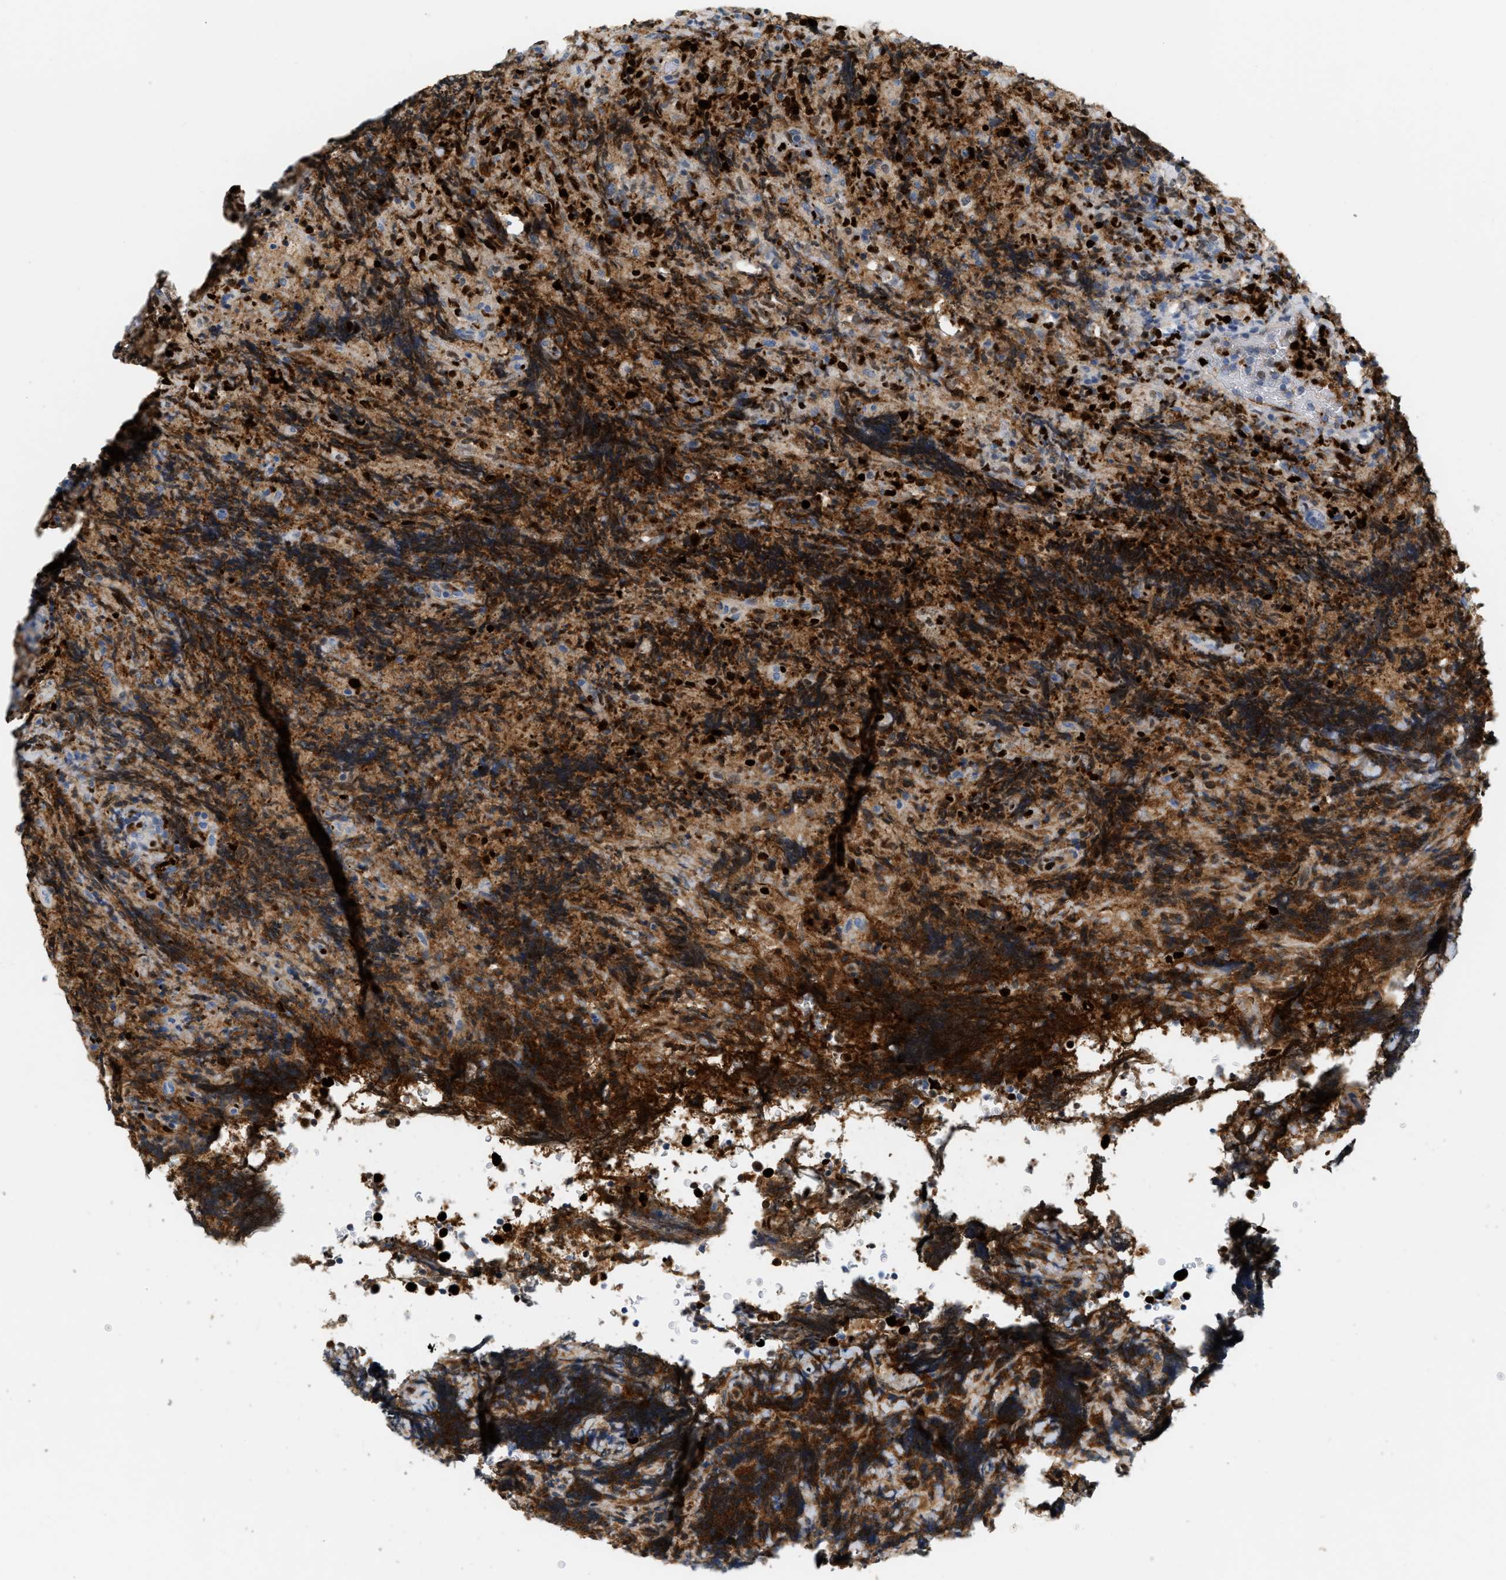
{"staining": {"intensity": "strong", "quantity": ">75%", "location": "nuclear"}, "tissue": "lymphoma", "cell_type": "Tumor cells", "image_type": "cancer", "snomed": [{"axis": "morphology", "description": "Malignant lymphoma, non-Hodgkin's type, High grade"}, {"axis": "topography", "description": "Tonsil"}], "caption": "Human lymphoma stained for a protein (brown) demonstrates strong nuclear positive staining in approximately >75% of tumor cells.", "gene": "MCM7", "patient": {"sex": "female", "age": 36}}